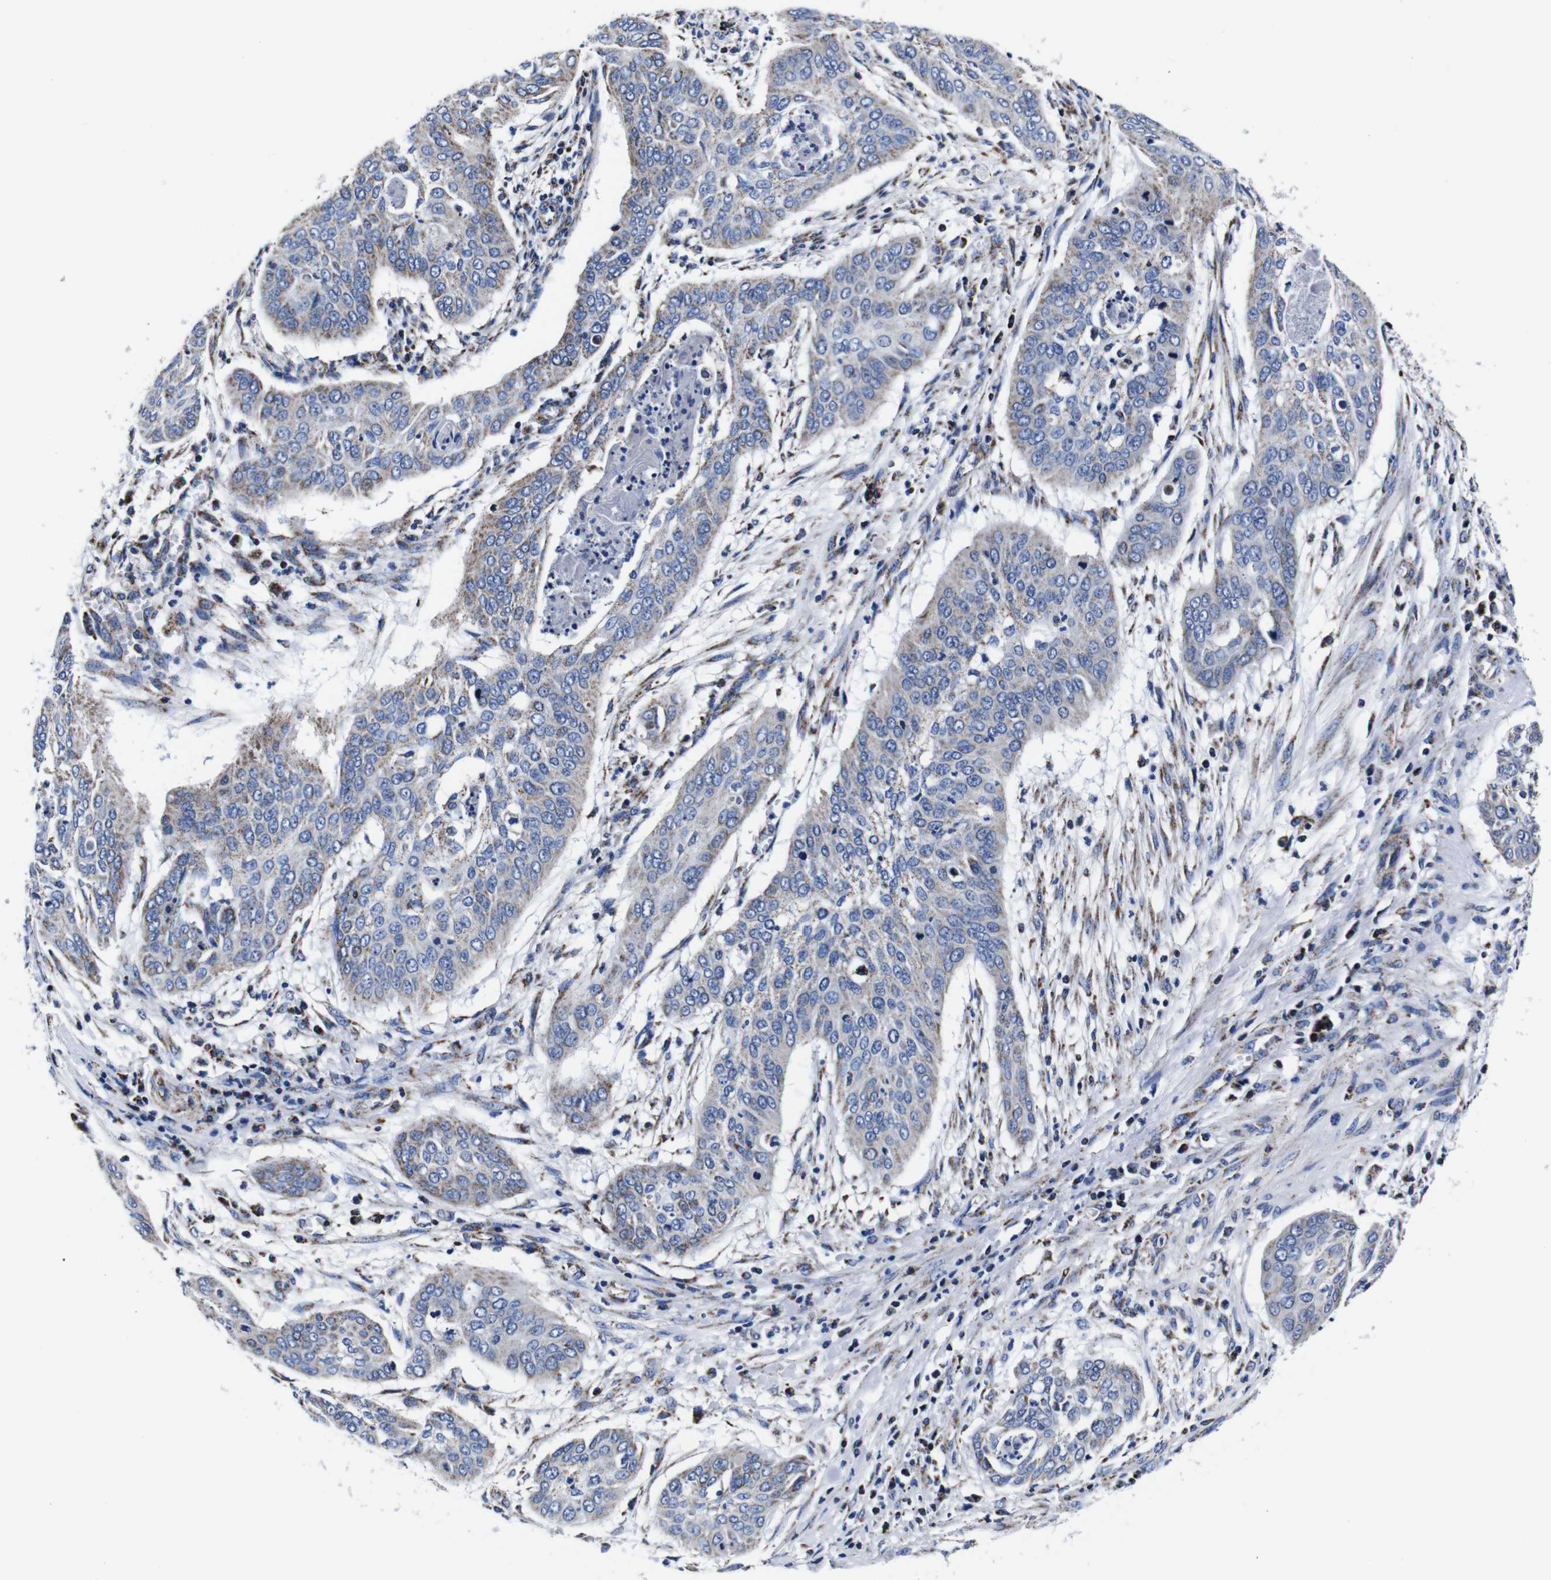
{"staining": {"intensity": "weak", "quantity": "<25%", "location": "cytoplasmic/membranous"}, "tissue": "cervical cancer", "cell_type": "Tumor cells", "image_type": "cancer", "snomed": [{"axis": "morphology", "description": "Squamous cell carcinoma, NOS"}, {"axis": "topography", "description": "Cervix"}], "caption": "Cervical squamous cell carcinoma was stained to show a protein in brown. There is no significant expression in tumor cells.", "gene": "FKBP9", "patient": {"sex": "female", "age": 39}}